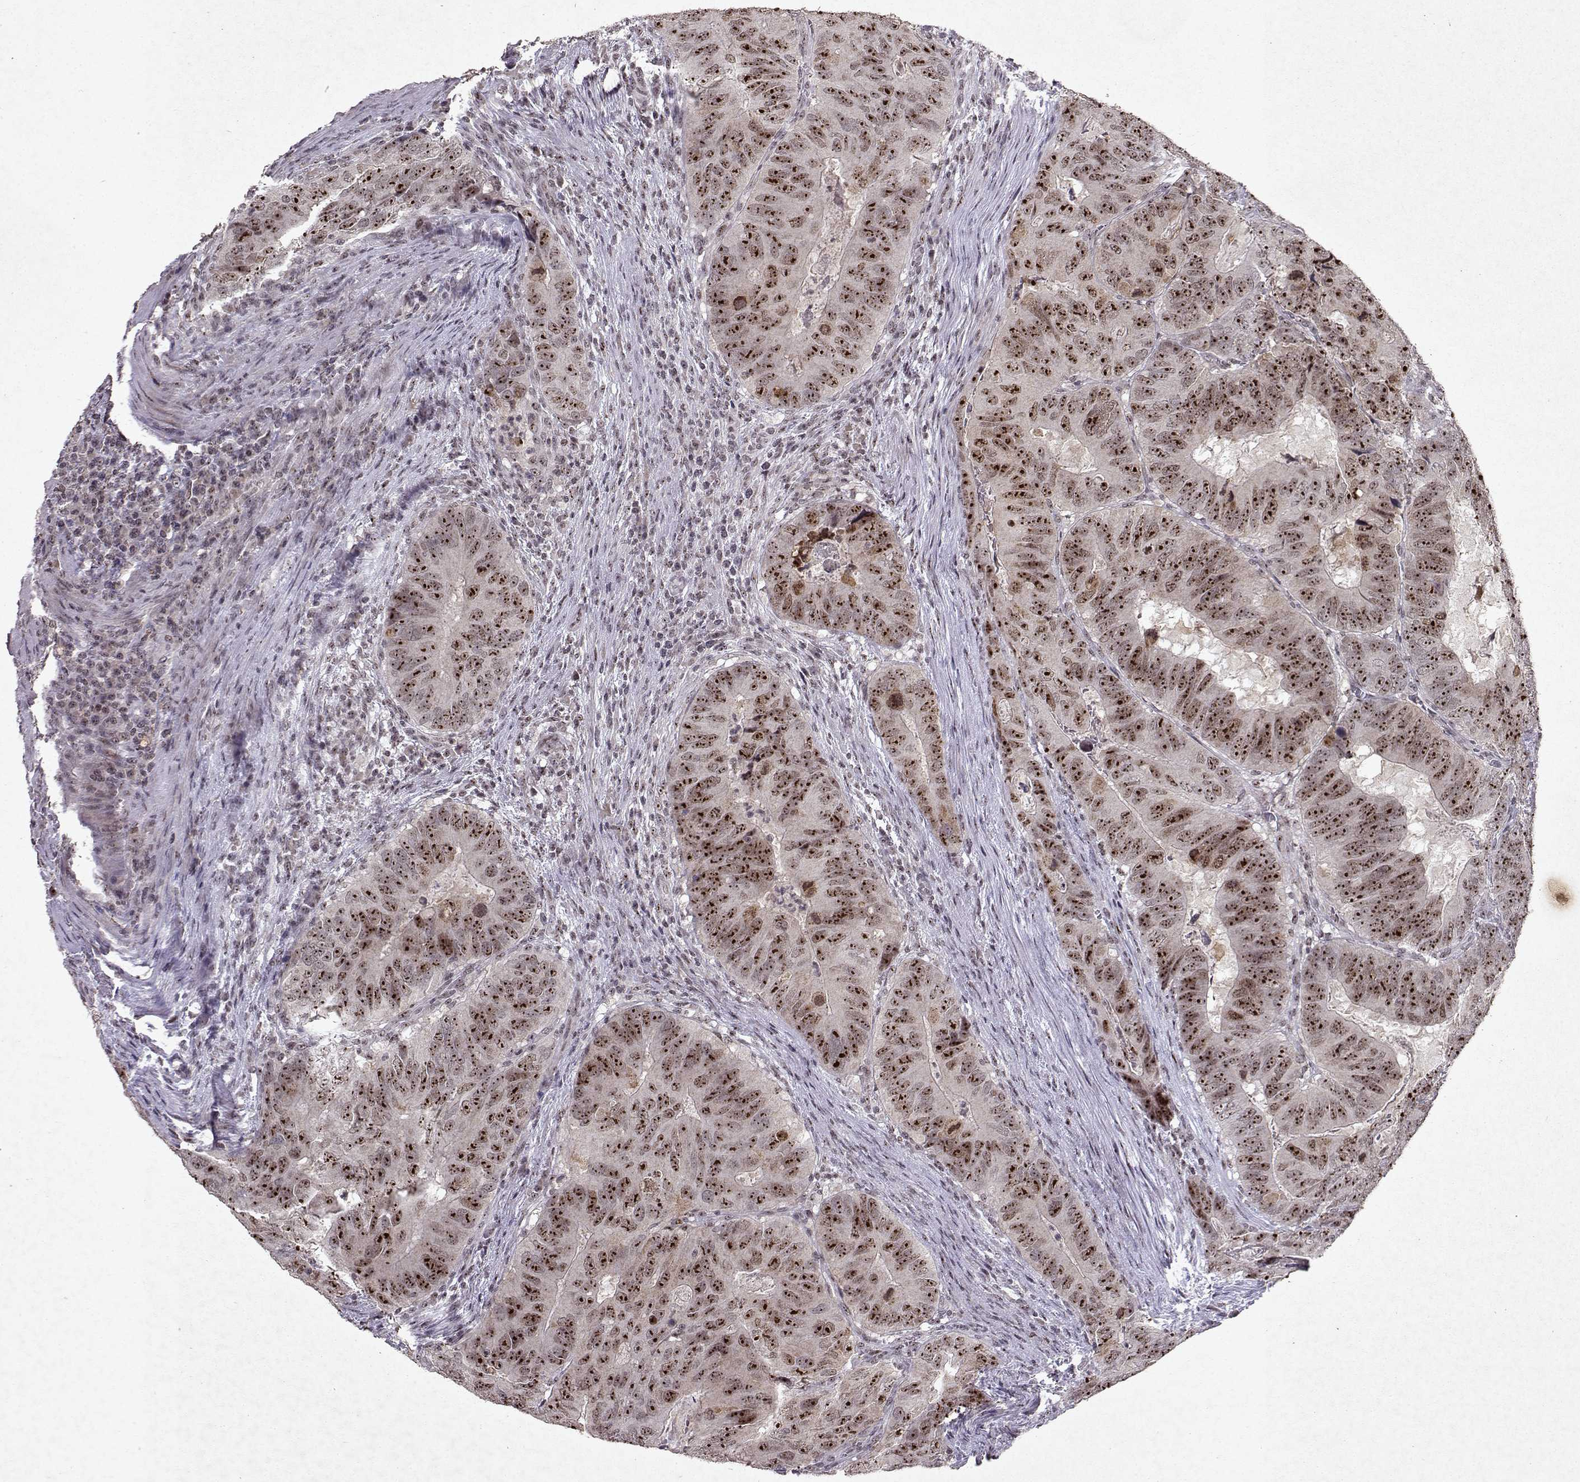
{"staining": {"intensity": "strong", "quantity": ">75%", "location": "nuclear"}, "tissue": "colorectal cancer", "cell_type": "Tumor cells", "image_type": "cancer", "snomed": [{"axis": "morphology", "description": "Adenocarcinoma, NOS"}, {"axis": "topography", "description": "Colon"}], "caption": "A brown stain highlights strong nuclear positivity of a protein in colorectal adenocarcinoma tumor cells. The staining was performed using DAB, with brown indicating positive protein expression. Nuclei are stained blue with hematoxylin.", "gene": "DDX56", "patient": {"sex": "male", "age": 79}}